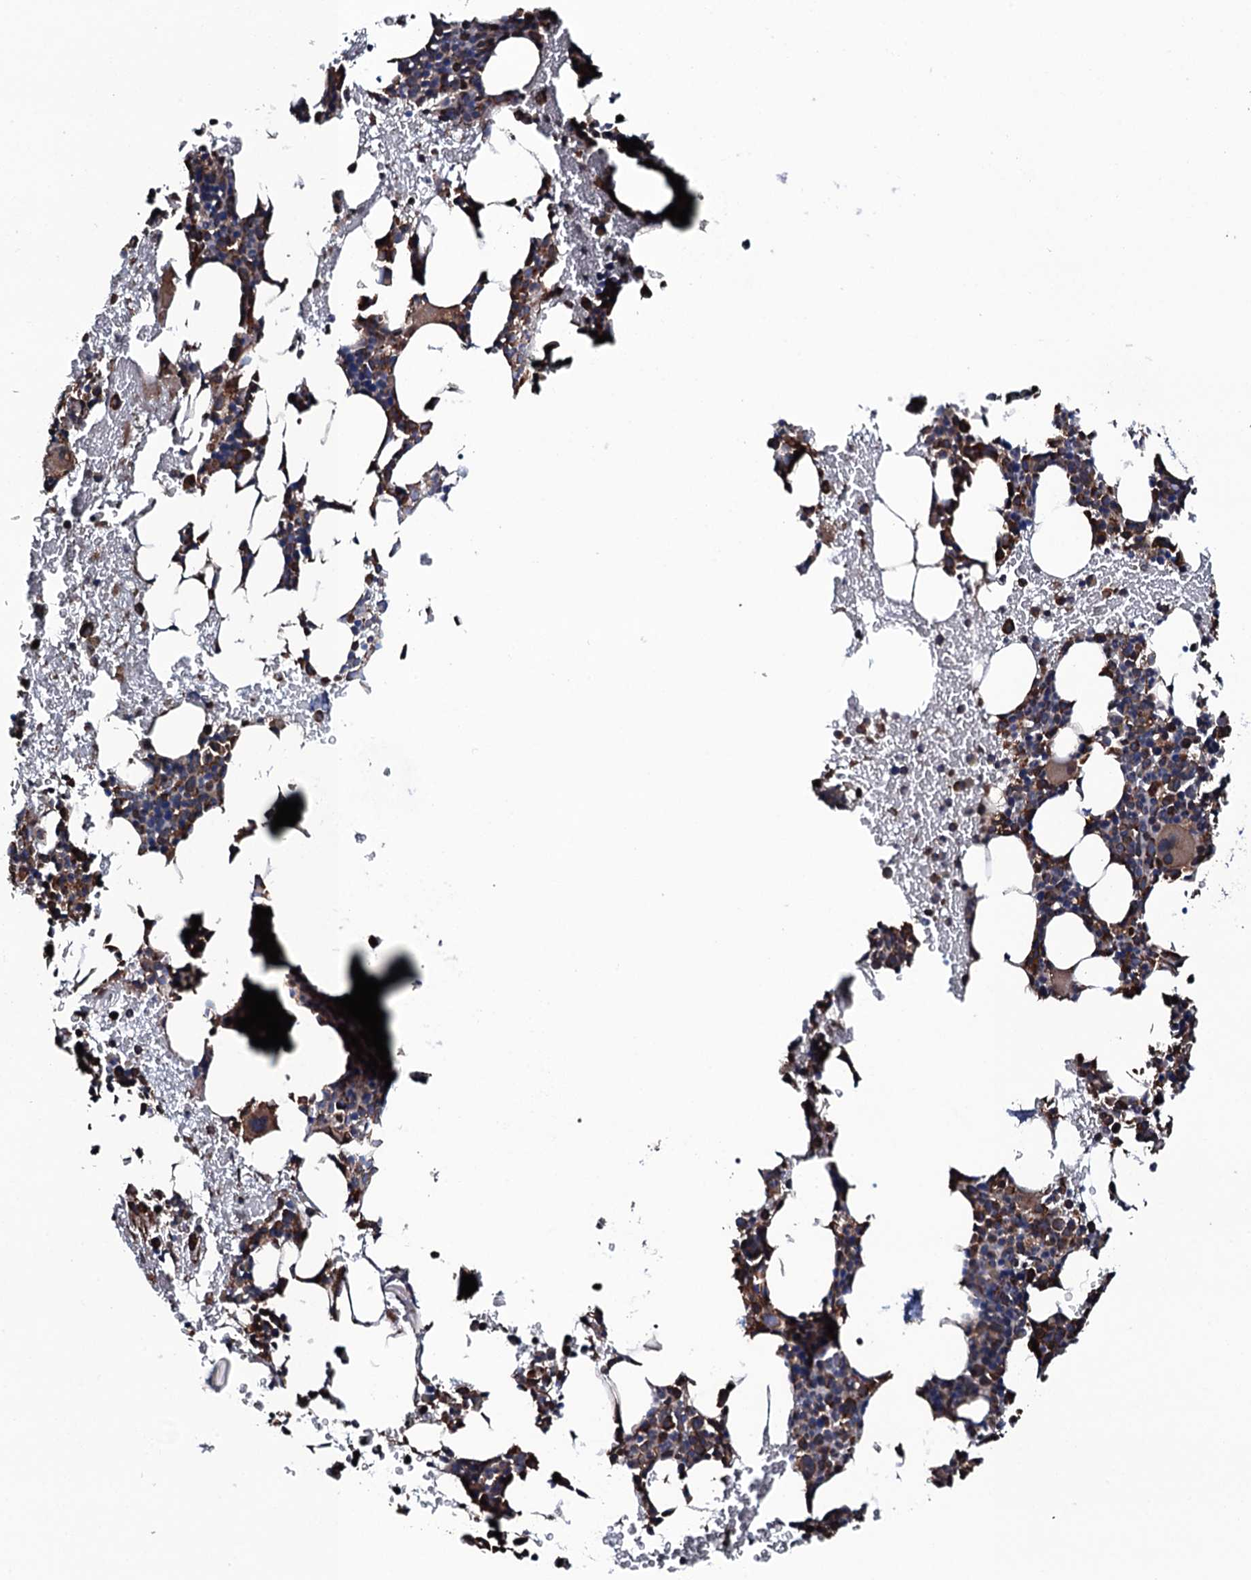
{"staining": {"intensity": "moderate", "quantity": "25%-75%", "location": "cytoplasmic/membranous"}, "tissue": "bone marrow", "cell_type": "Hematopoietic cells", "image_type": "normal", "snomed": [{"axis": "morphology", "description": "Normal tissue, NOS"}, {"axis": "topography", "description": "Bone marrow"}], "caption": "Human bone marrow stained with a protein marker exhibits moderate staining in hematopoietic cells.", "gene": "RAB12", "patient": {"sex": "female", "age": 37}}